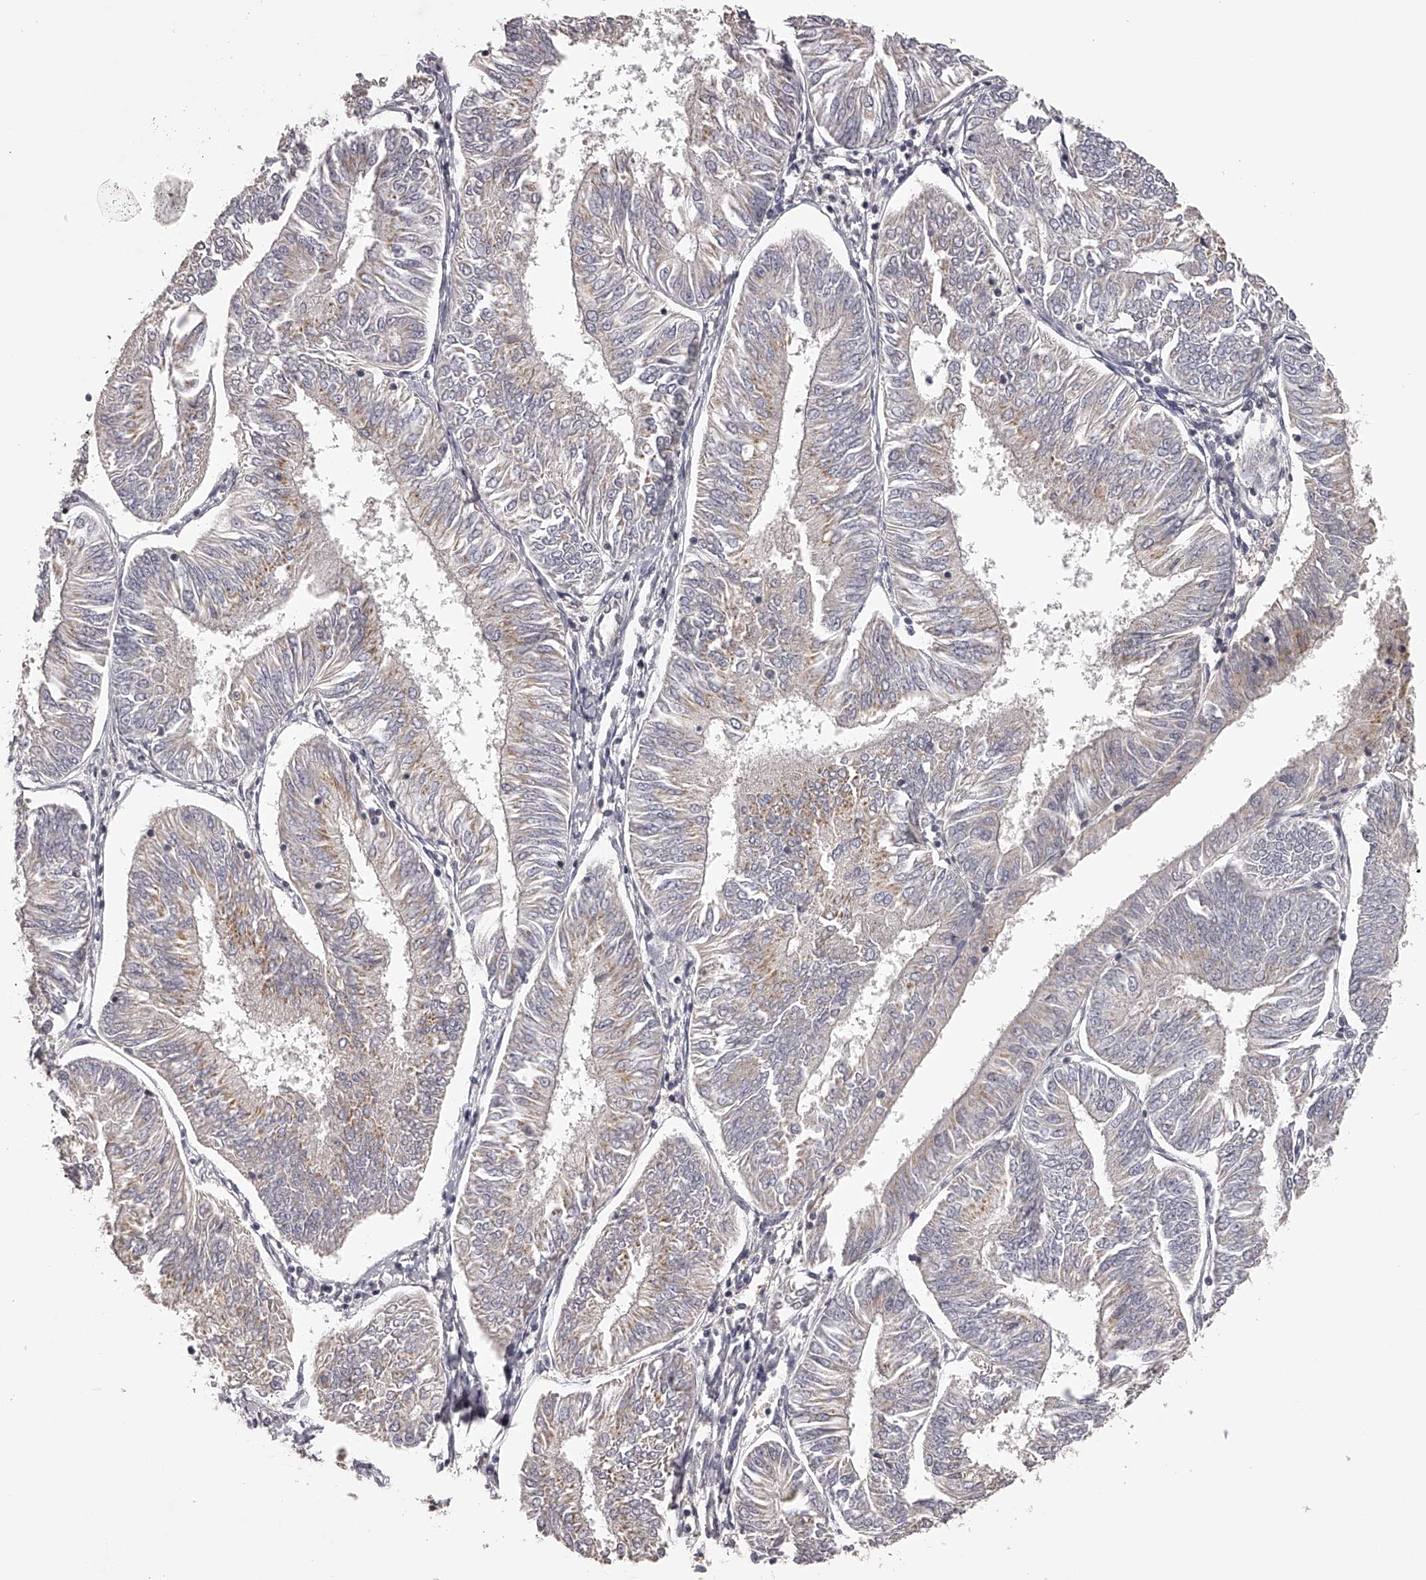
{"staining": {"intensity": "moderate", "quantity": "<25%", "location": "cytoplasmic/membranous"}, "tissue": "endometrial cancer", "cell_type": "Tumor cells", "image_type": "cancer", "snomed": [{"axis": "morphology", "description": "Adenocarcinoma, NOS"}, {"axis": "topography", "description": "Endometrium"}], "caption": "Immunohistochemistry (IHC) micrograph of endometrial cancer stained for a protein (brown), which demonstrates low levels of moderate cytoplasmic/membranous expression in approximately <25% of tumor cells.", "gene": "TNN", "patient": {"sex": "female", "age": 58}}